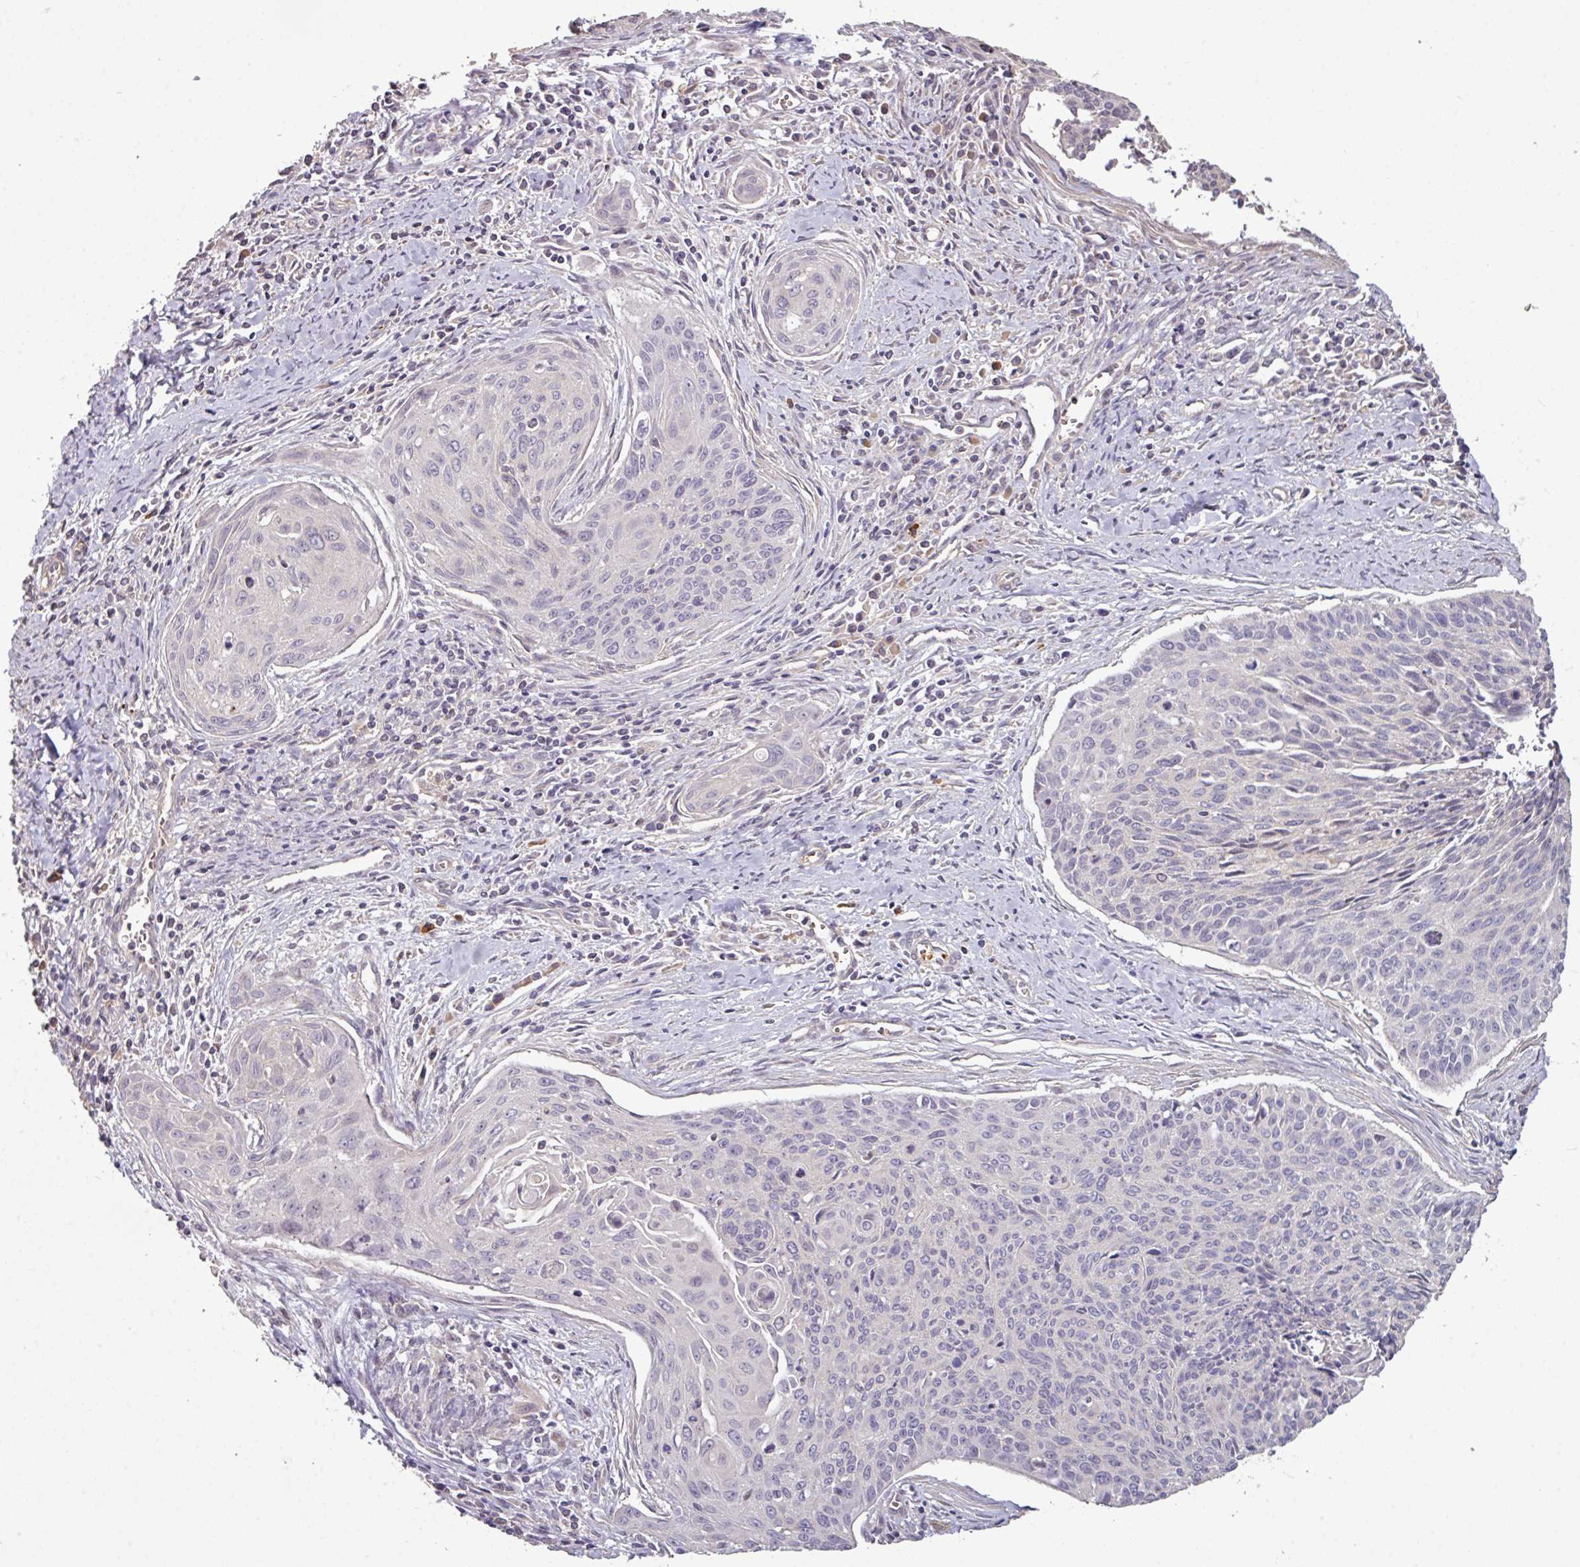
{"staining": {"intensity": "negative", "quantity": "none", "location": "none"}, "tissue": "cervical cancer", "cell_type": "Tumor cells", "image_type": "cancer", "snomed": [{"axis": "morphology", "description": "Squamous cell carcinoma, NOS"}, {"axis": "topography", "description": "Cervix"}], "caption": "IHC of cervical squamous cell carcinoma demonstrates no positivity in tumor cells.", "gene": "NHSL2", "patient": {"sex": "female", "age": 55}}